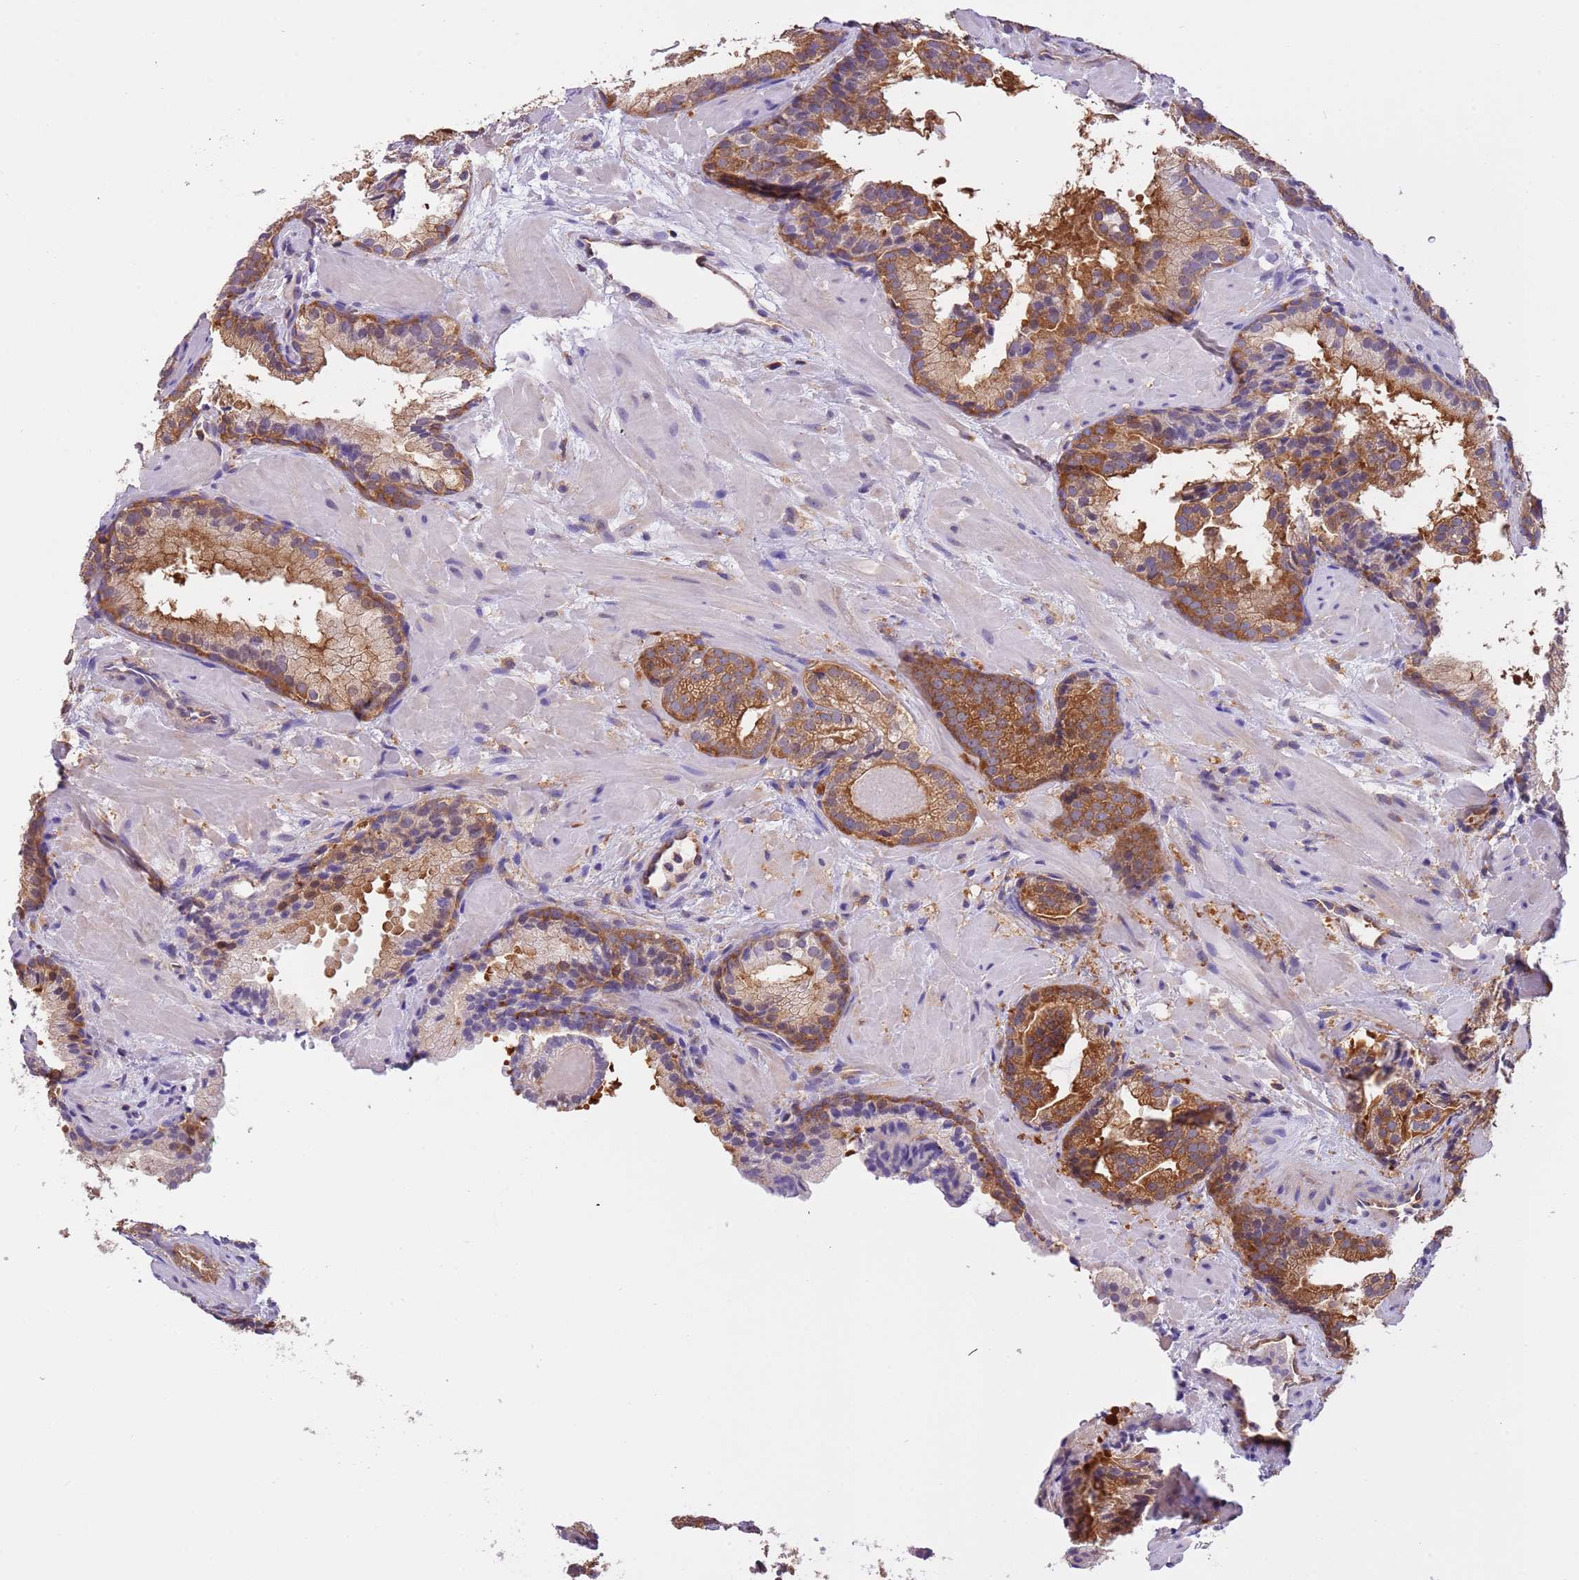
{"staining": {"intensity": "strong", "quantity": ">75%", "location": "cytoplasmic/membranous"}, "tissue": "prostate cancer", "cell_type": "Tumor cells", "image_type": "cancer", "snomed": [{"axis": "morphology", "description": "Adenocarcinoma, High grade"}, {"axis": "topography", "description": "Prostate"}], "caption": "Protein expression analysis of prostate cancer demonstrates strong cytoplasmic/membranous staining in approximately >75% of tumor cells. Nuclei are stained in blue.", "gene": "STIP1", "patient": {"sex": "male", "age": 60}}